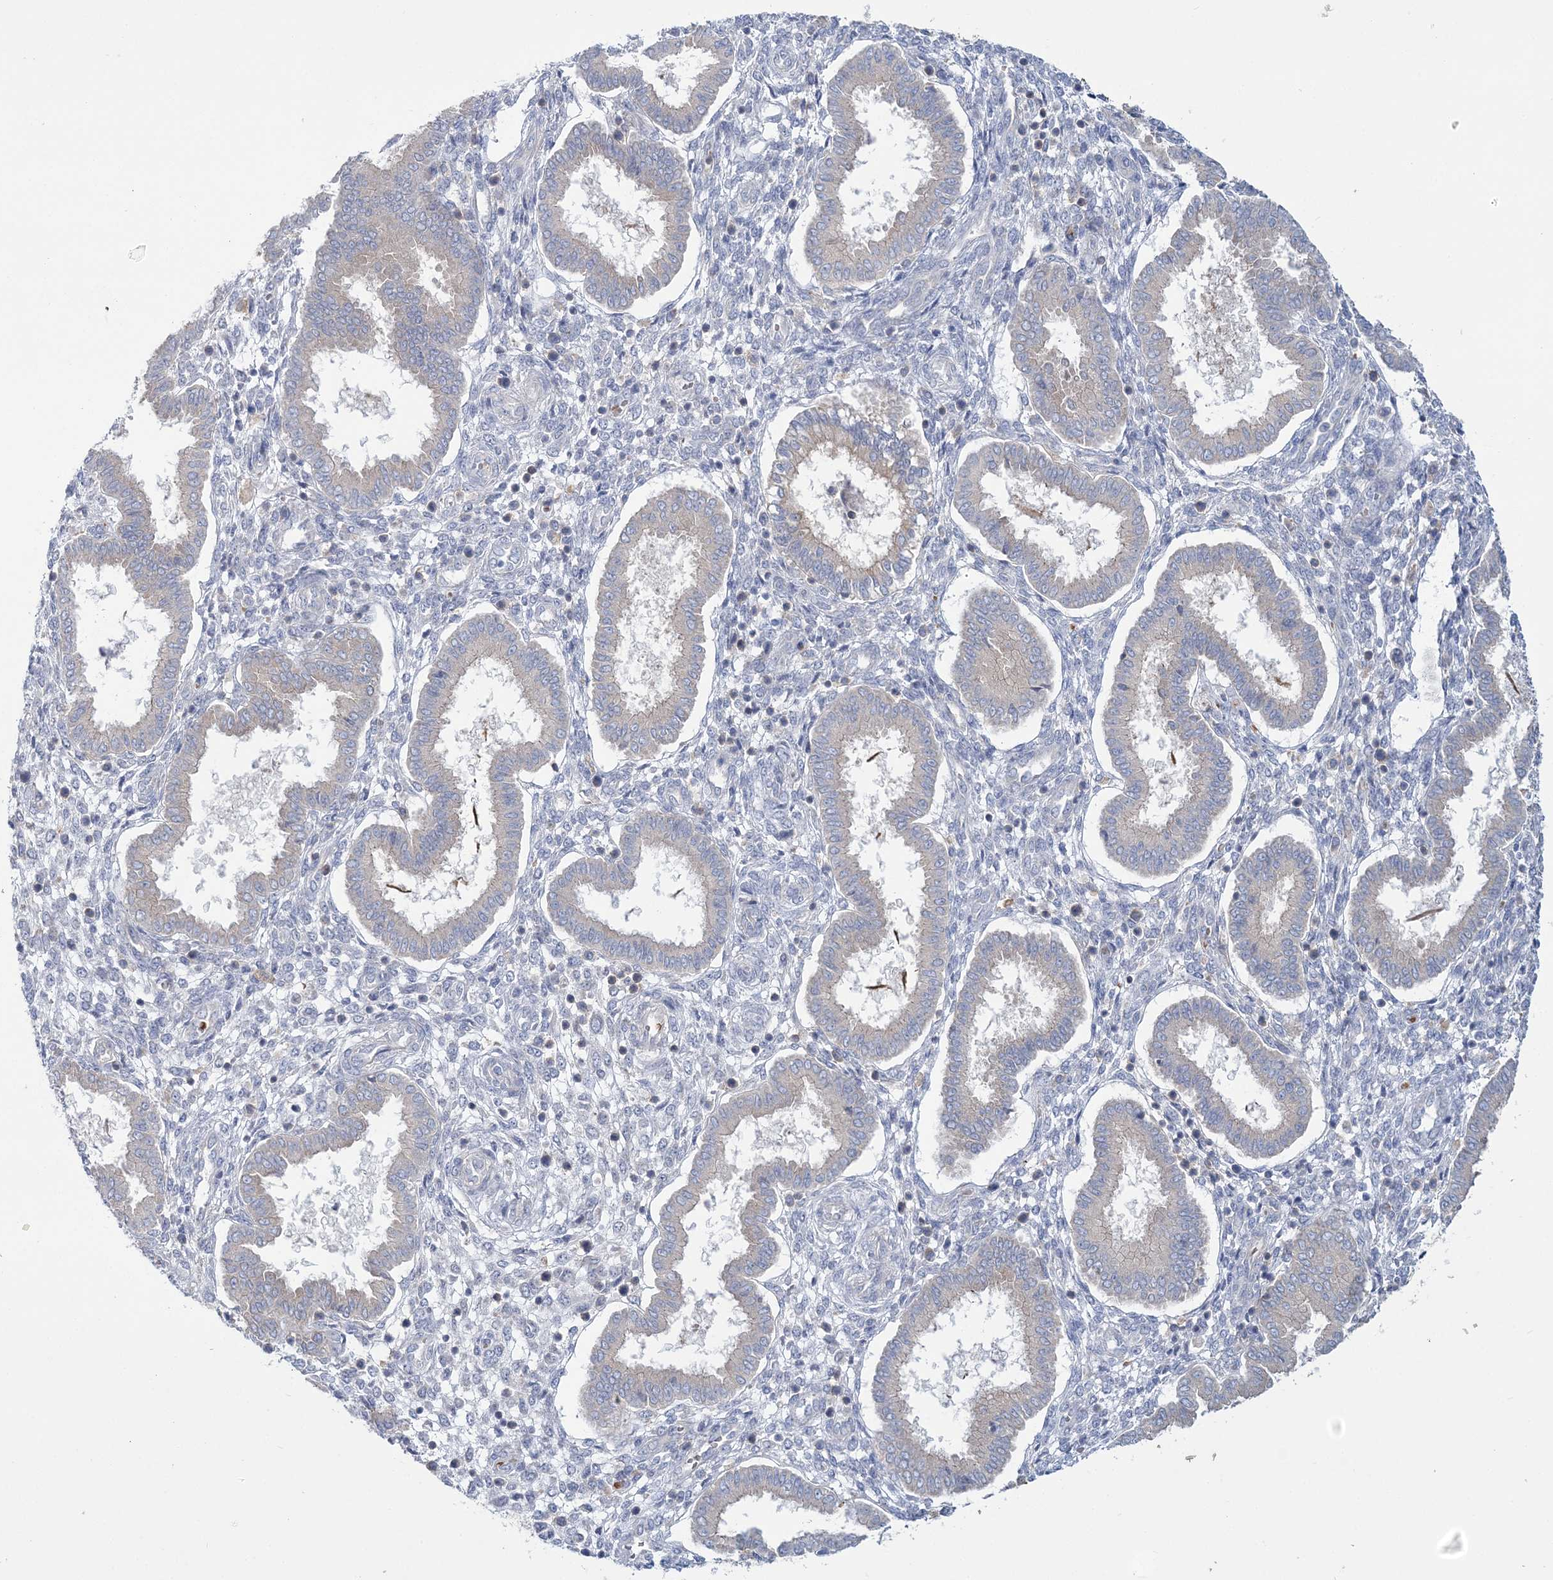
{"staining": {"intensity": "negative", "quantity": "none", "location": "none"}, "tissue": "endometrium", "cell_type": "Cells in endometrial stroma", "image_type": "normal", "snomed": [{"axis": "morphology", "description": "Normal tissue, NOS"}, {"axis": "topography", "description": "Endometrium"}], "caption": "DAB immunohistochemical staining of benign endometrium shows no significant staining in cells in endometrial stroma.", "gene": "ATP11B", "patient": {"sex": "female", "age": 24}}